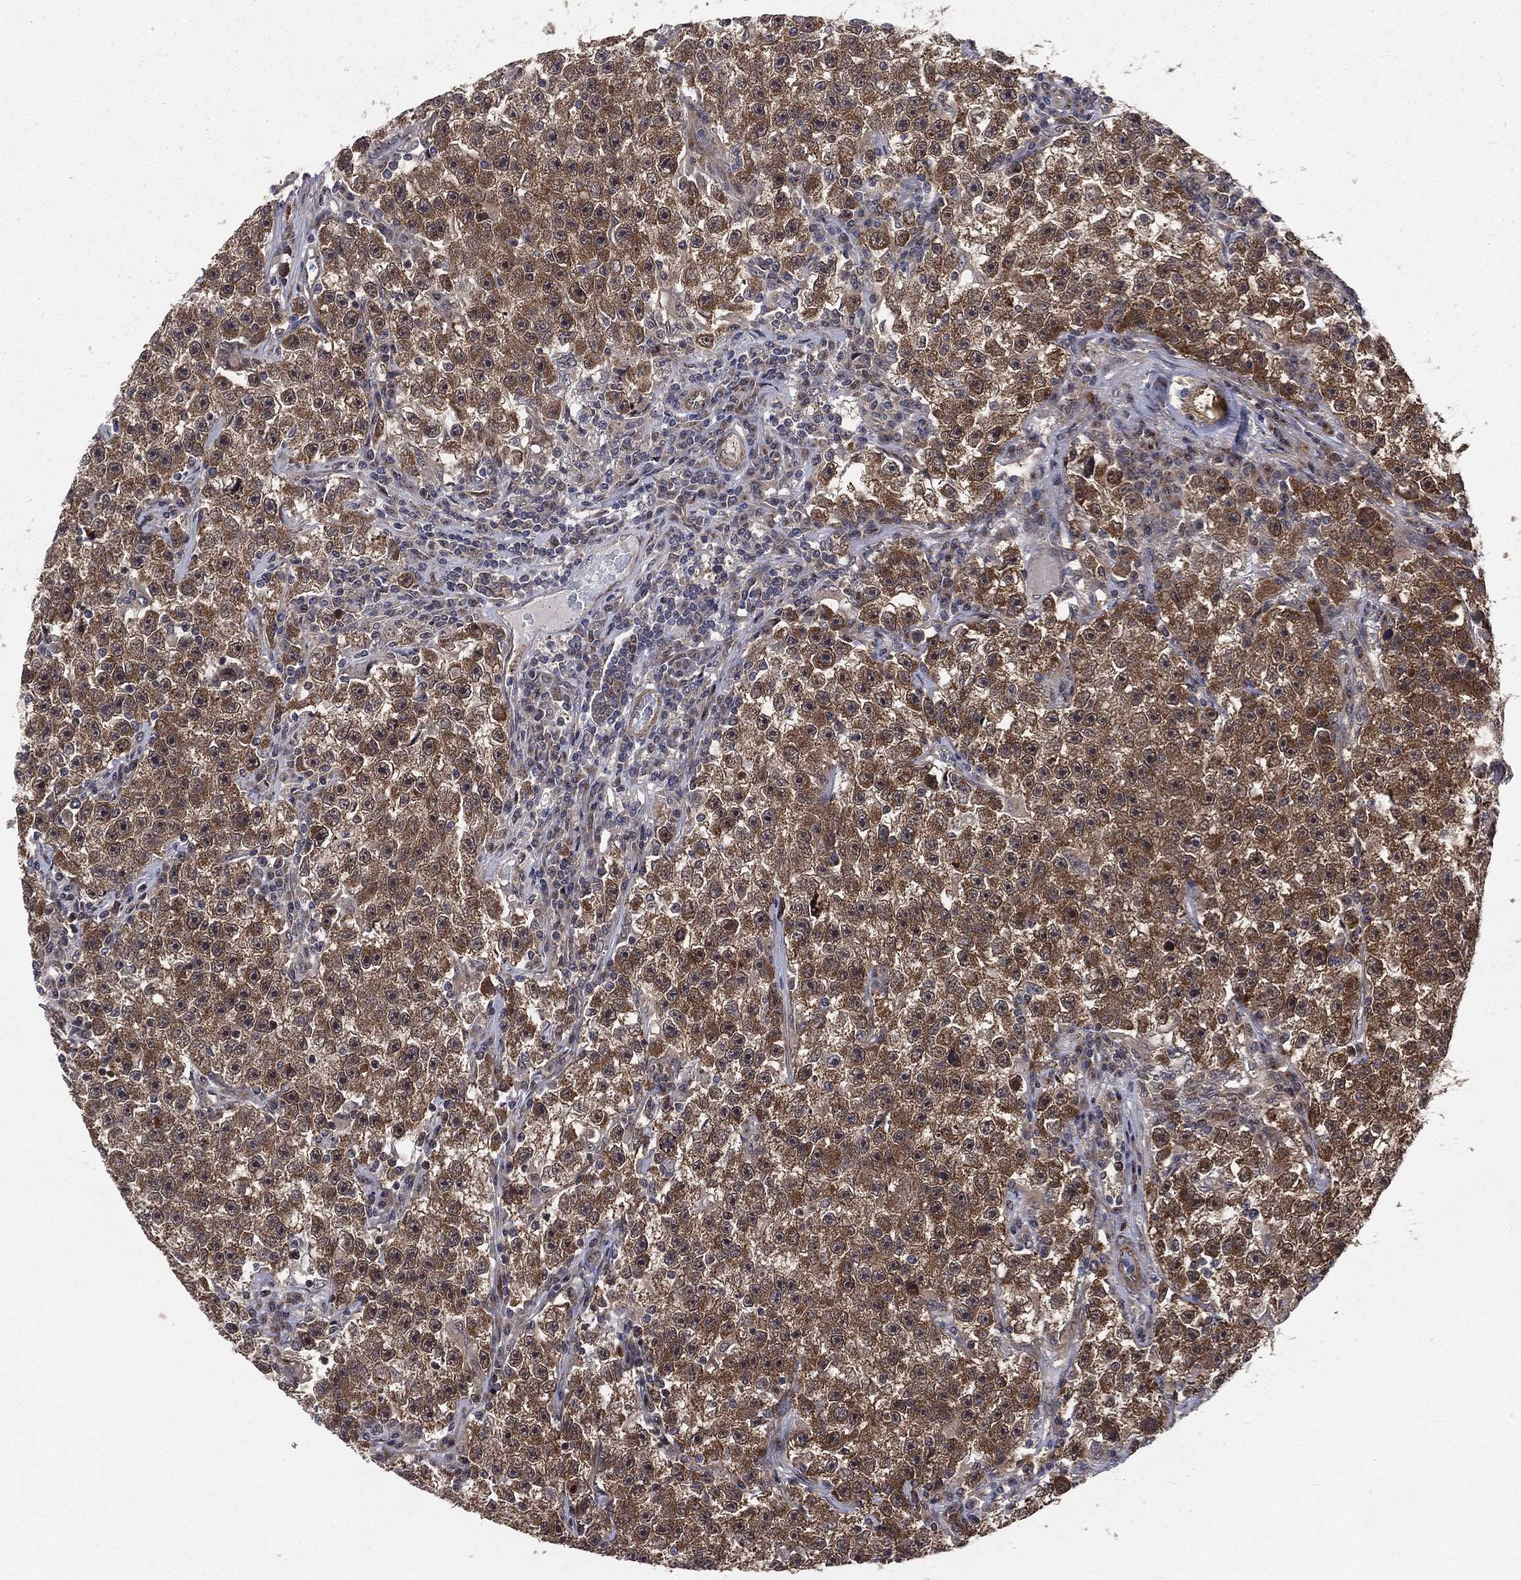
{"staining": {"intensity": "strong", "quantity": "25%-75%", "location": "cytoplasmic/membranous"}, "tissue": "testis cancer", "cell_type": "Tumor cells", "image_type": "cancer", "snomed": [{"axis": "morphology", "description": "Seminoma, NOS"}, {"axis": "topography", "description": "Testis"}], "caption": "There is high levels of strong cytoplasmic/membranous expression in tumor cells of testis cancer (seminoma), as demonstrated by immunohistochemical staining (brown color).", "gene": "ARL3", "patient": {"sex": "male", "age": 22}}